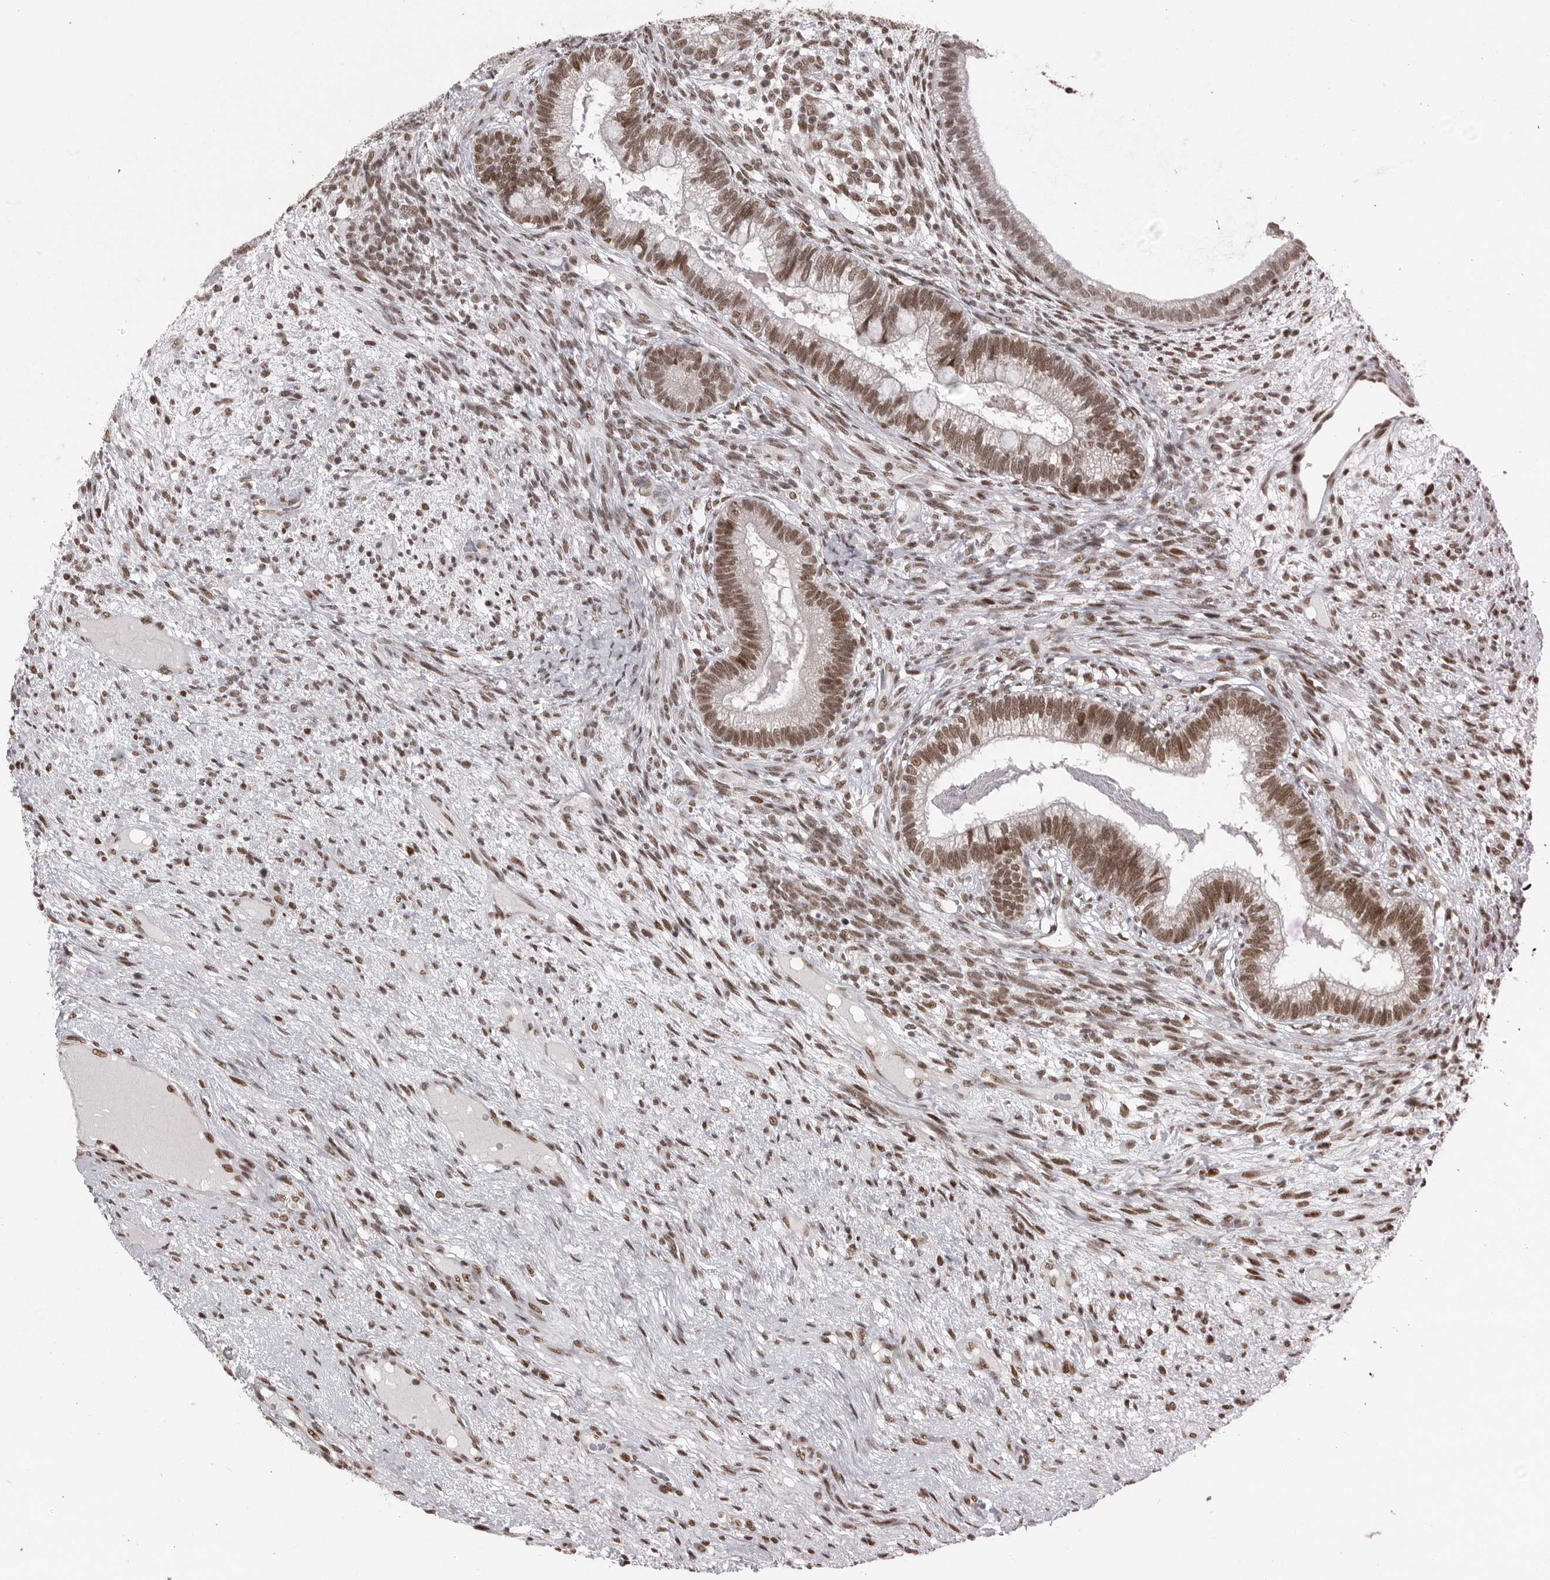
{"staining": {"intensity": "moderate", "quantity": ">75%", "location": "nuclear"}, "tissue": "testis cancer", "cell_type": "Tumor cells", "image_type": "cancer", "snomed": [{"axis": "morphology", "description": "Seminoma, NOS"}, {"axis": "morphology", "description": "Carcinoma, Embryonal, NOS"}, {"axis": "topography", "description": "Testis"}], "caption": "Immunohistochemistry (DAB) staining of testis cancer (embryonal carcinoma) reveals moderate nuclear protein expression in approximately >75% of tumor cells. The staining is performed using DAB (3,3'-diaminobenzidine) brown chromogen to label protein expression. The nuclei are counter-stained blue using hematoxylin.", "gene": "YAF2", "patient": {"sex": "male", "age": 28}}